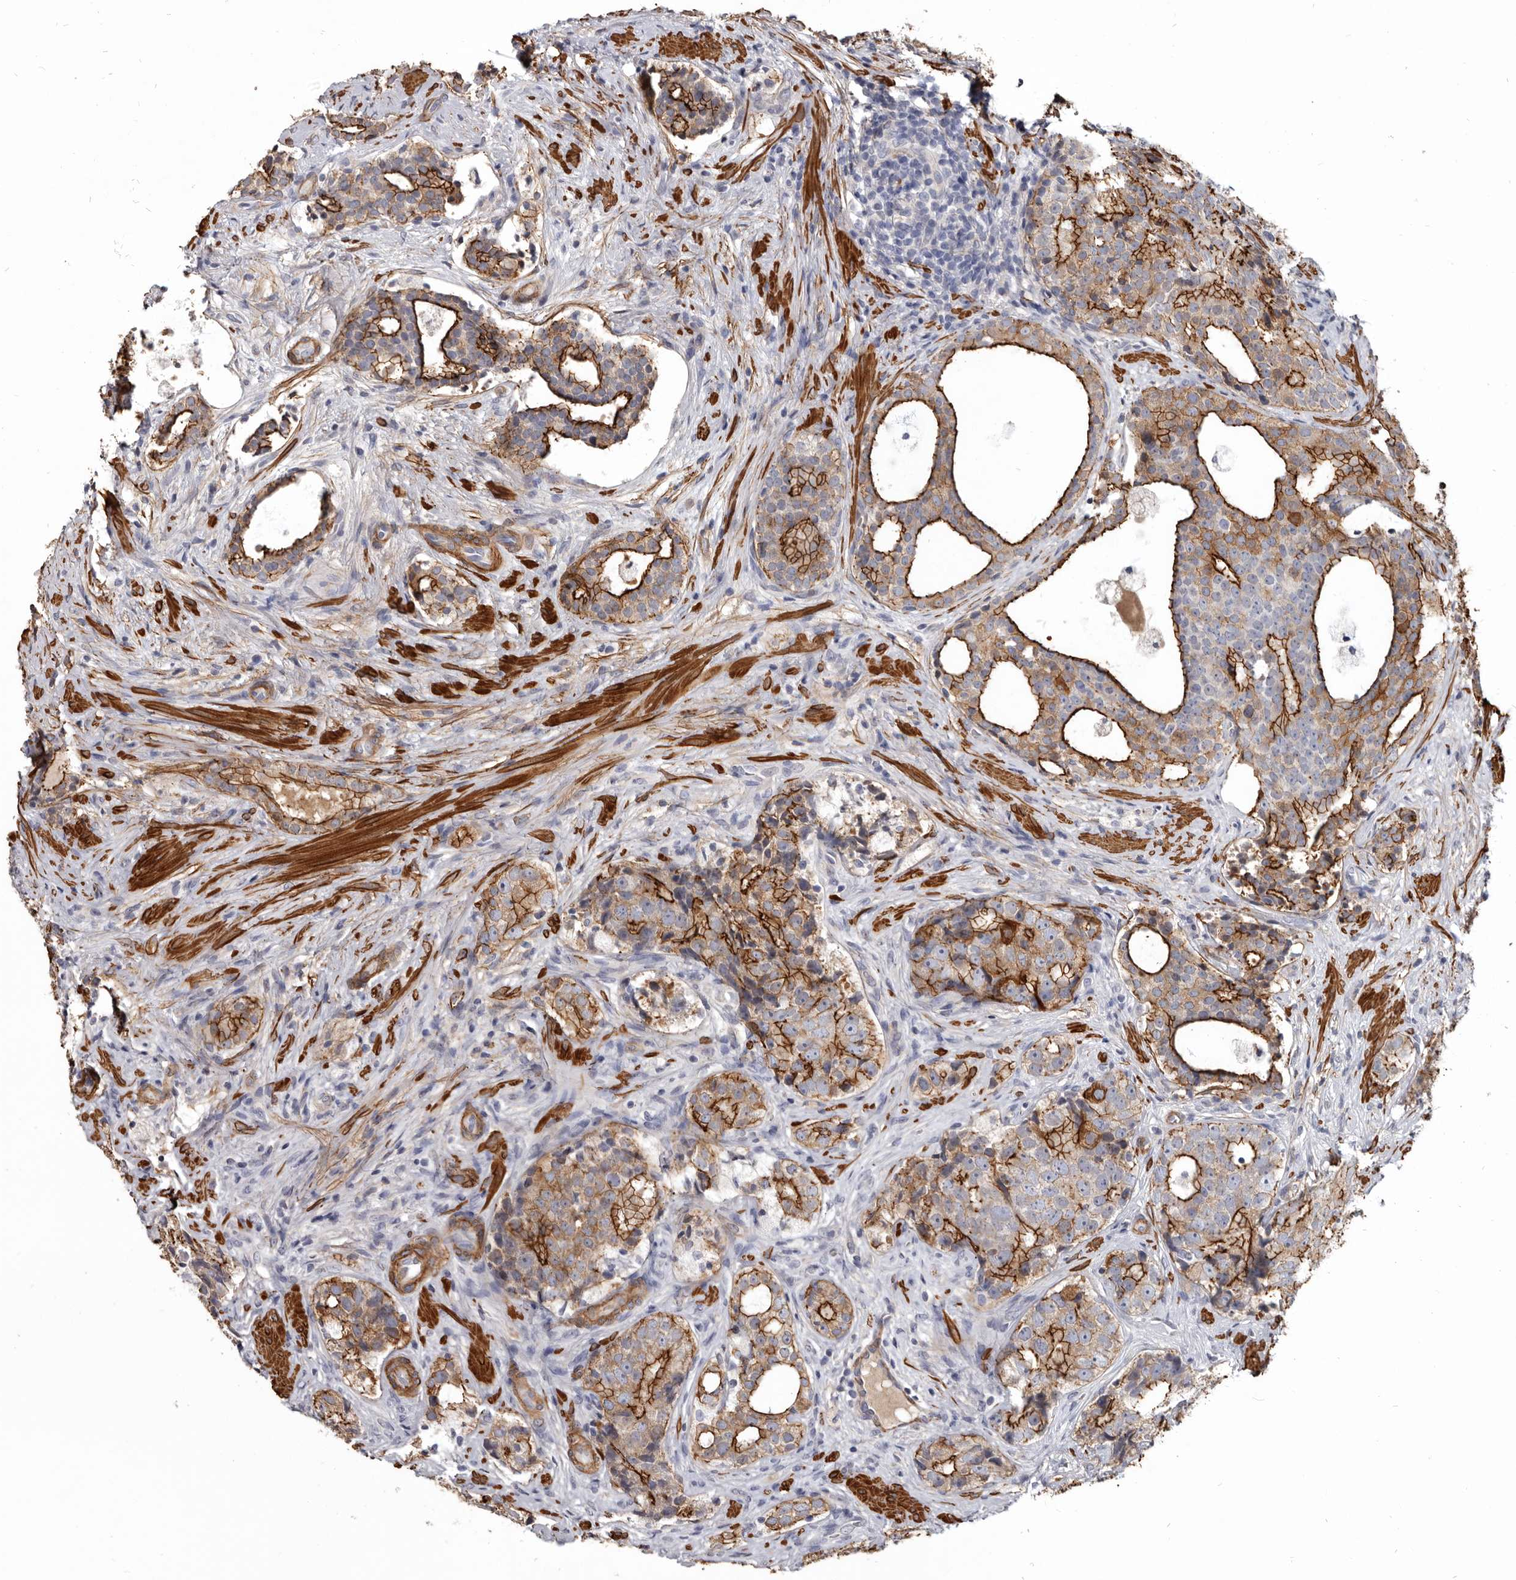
{"staining": {"intensity": "strong", "quantity": ">75%", "location": "cytoplasmic/membranous"}, "tissue": "prostate cancer", "cell_type": "Tumor cells", "image_type": "cancer", "snomed": [{"axis": "morphology", "description": "Adenocarcinoma, High grade"}, {"axis": "topography", "description": "Prostate"}], "caption": "Immunohistochemical staining of human adenocarcinoma (high-grade) (prostate) exhibits high levels of strong cytoplasmic/membranous protein positivity in approximately >75% of tumor cells. The protein is shown in brown color, while the nuclei are stained blue.", "gene": "CGN", "patient": {"sex": "male", "age": 56}}